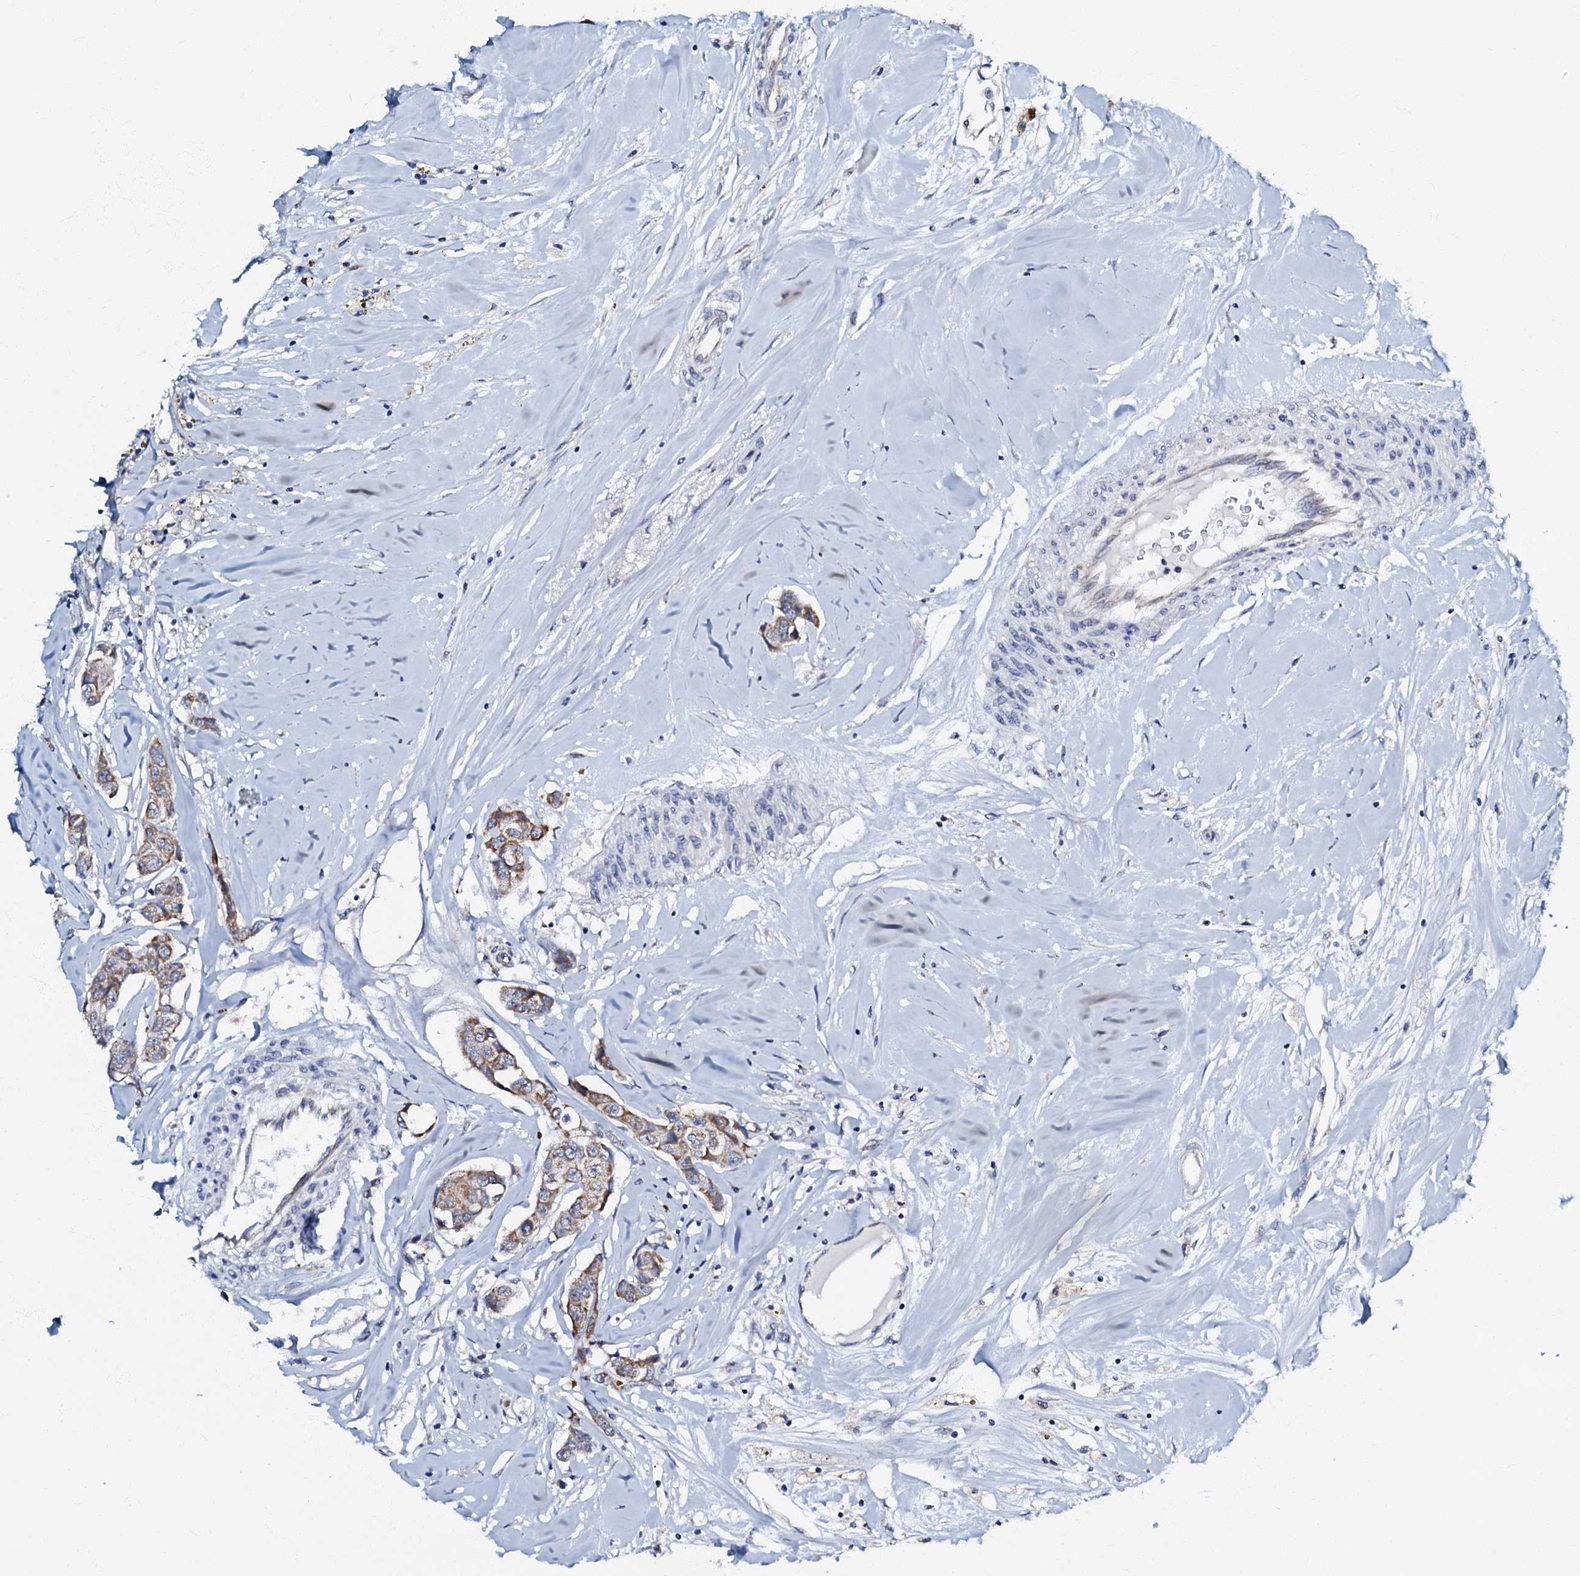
{"staining": {"intensity": "moderate", "quantity": ">75%", "location": "cytoplasmic/membranous"}, "tissue": "breast cancer", "cell_type": "Tumor cells", "image_type": "cancer", "snomed": [{"axis": "morphology", "description": "Duct carcinoma"}, {"axis": "topography", "description": "Breast"}], "caption": "Tumor cells exhibit moderate cytoplasmic/membranous staining in approximately >75% of cells in invasive ductal carcinoma (breast).", "gene": "MRPL51", "patient": {"sex": "female", "age": 80}}